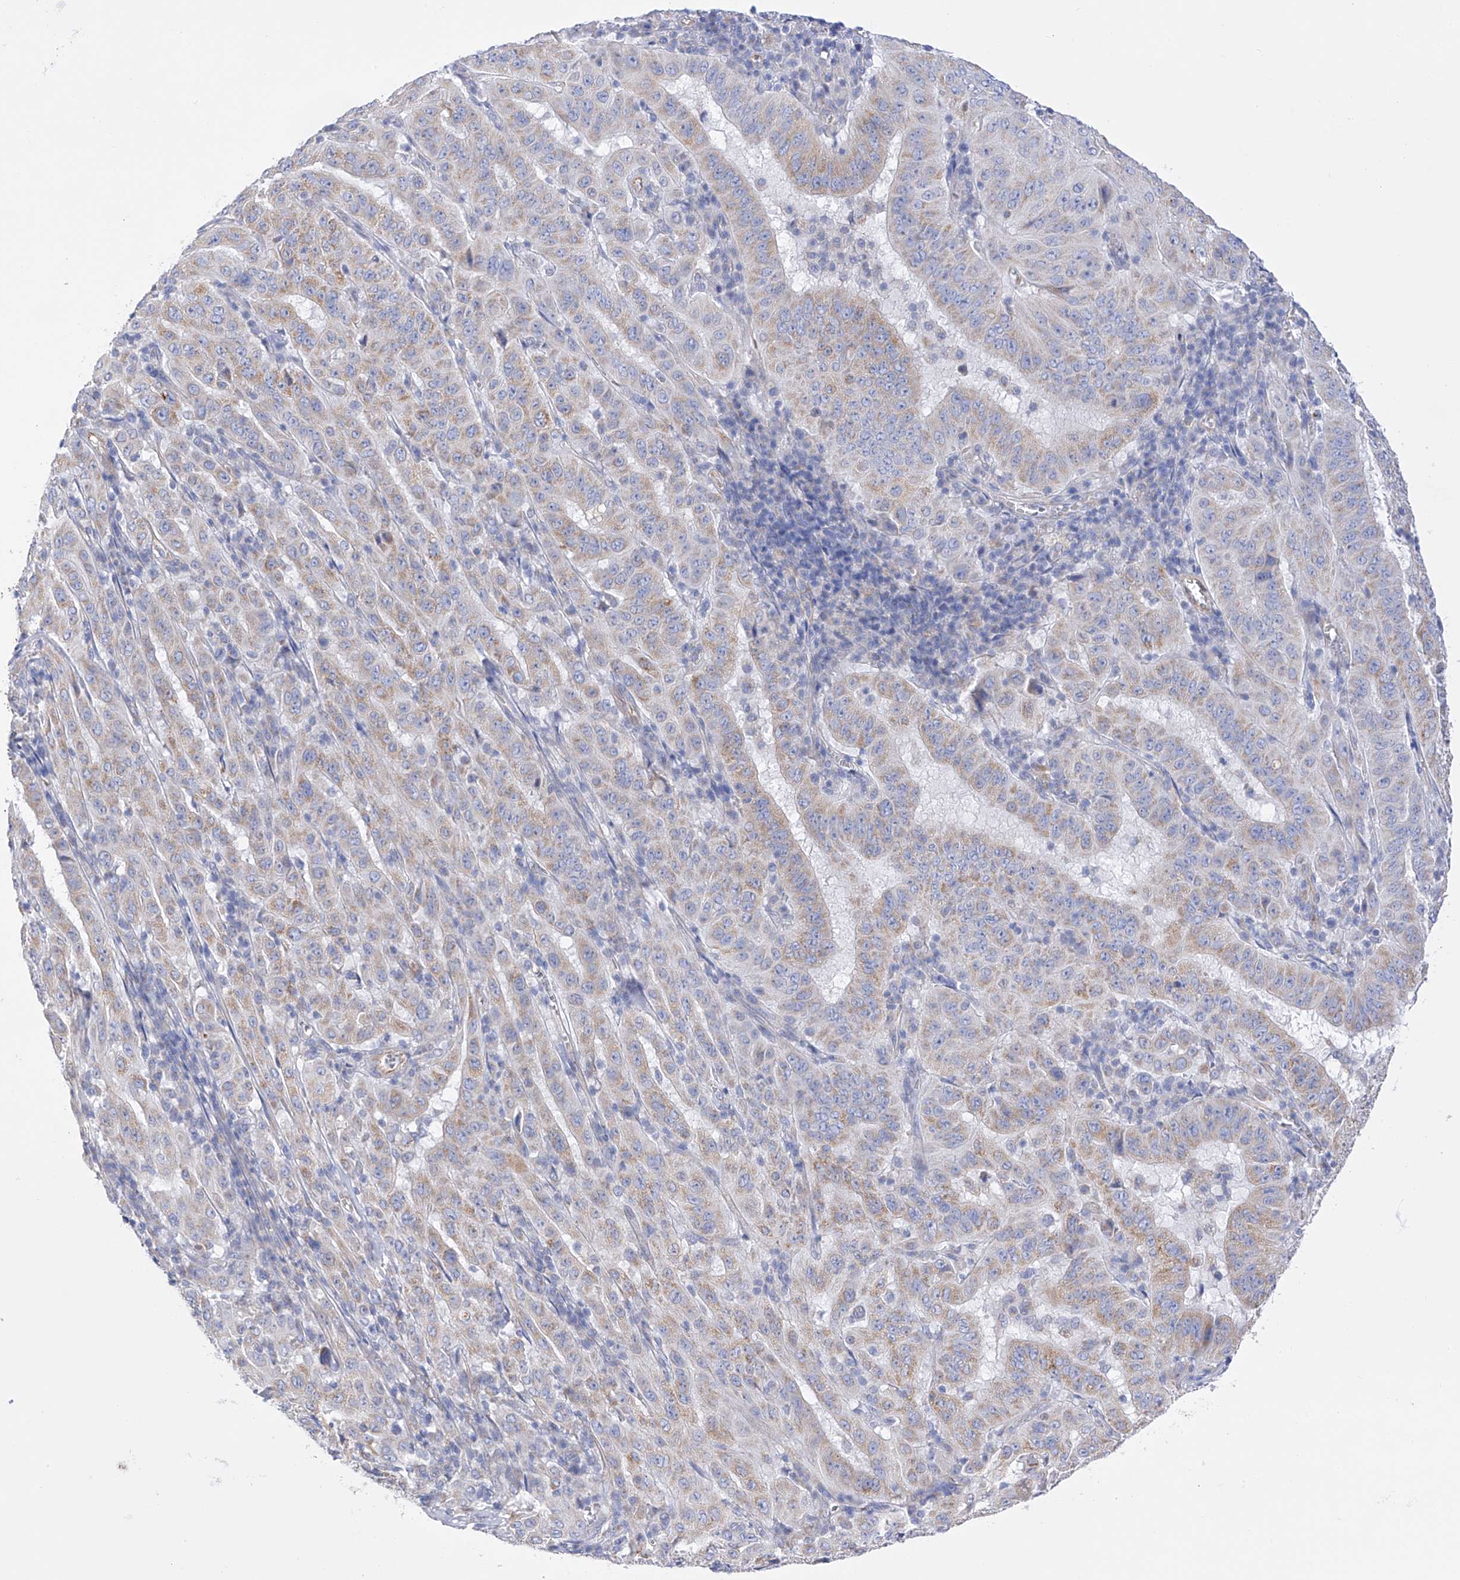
{"staining": {"intensity": "weak", "quantity": "25%-75%", "location": "cytoplasmic/membranous"}, "tissue": "pancreatic cancer", "cell_type": "Tumor cells", "image_type": "cancer", "snomed": [{"axis": "morphology", "description": "Adenocarcinoma, NOS"}, {"axis": "topography", "description": "Pancreas"}], "caption": "Human pancreatic cancer (adenocarcinoma) stained for a protein (brown) exhibits weak cytoplasmic/membranous positive positivity in approximately 25%-75% of tumor cells.", "gene": "FLG", "patient": {"sex": "male", "age": 63}}